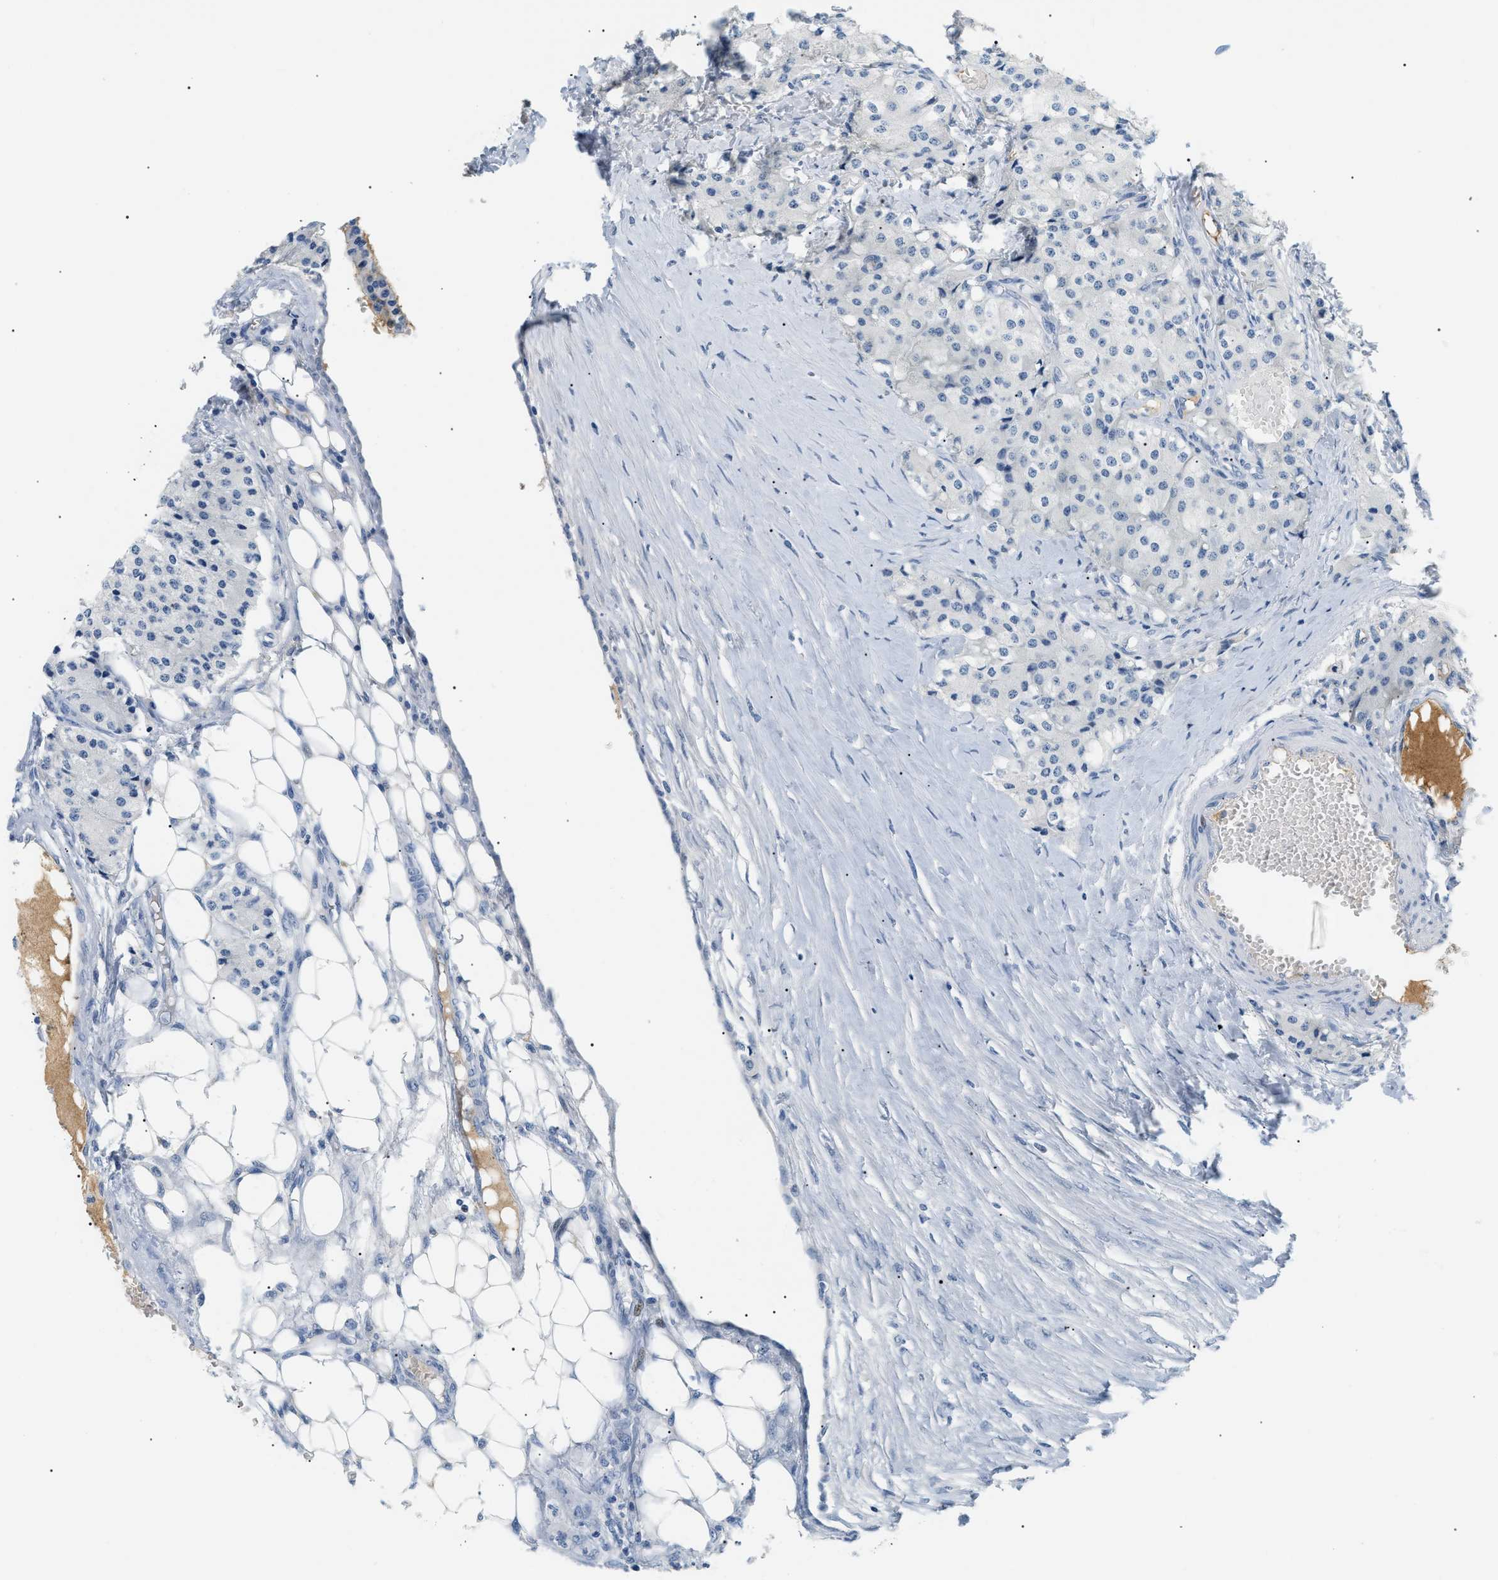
{"staining": {"intensity": "negative", "quantity": "none", "location": "none"}, "tissue": "carcinoid", "cell_type": "Tumor cells", "image_type": "cancer", "snomed": [{"axis": "morphology", "description": "Carcinoid, malignant, NOS"}, {"axis": "topography", "description": "Colon"}], "caption": "Immunohistochemistry (IHC) histopathology image of neoplastic tissue: carcinoid stained with DAB displays no significant protein positivity in tumor cells.", "gene": "CFH", "patient": {"sex": "female", "age": 52}}